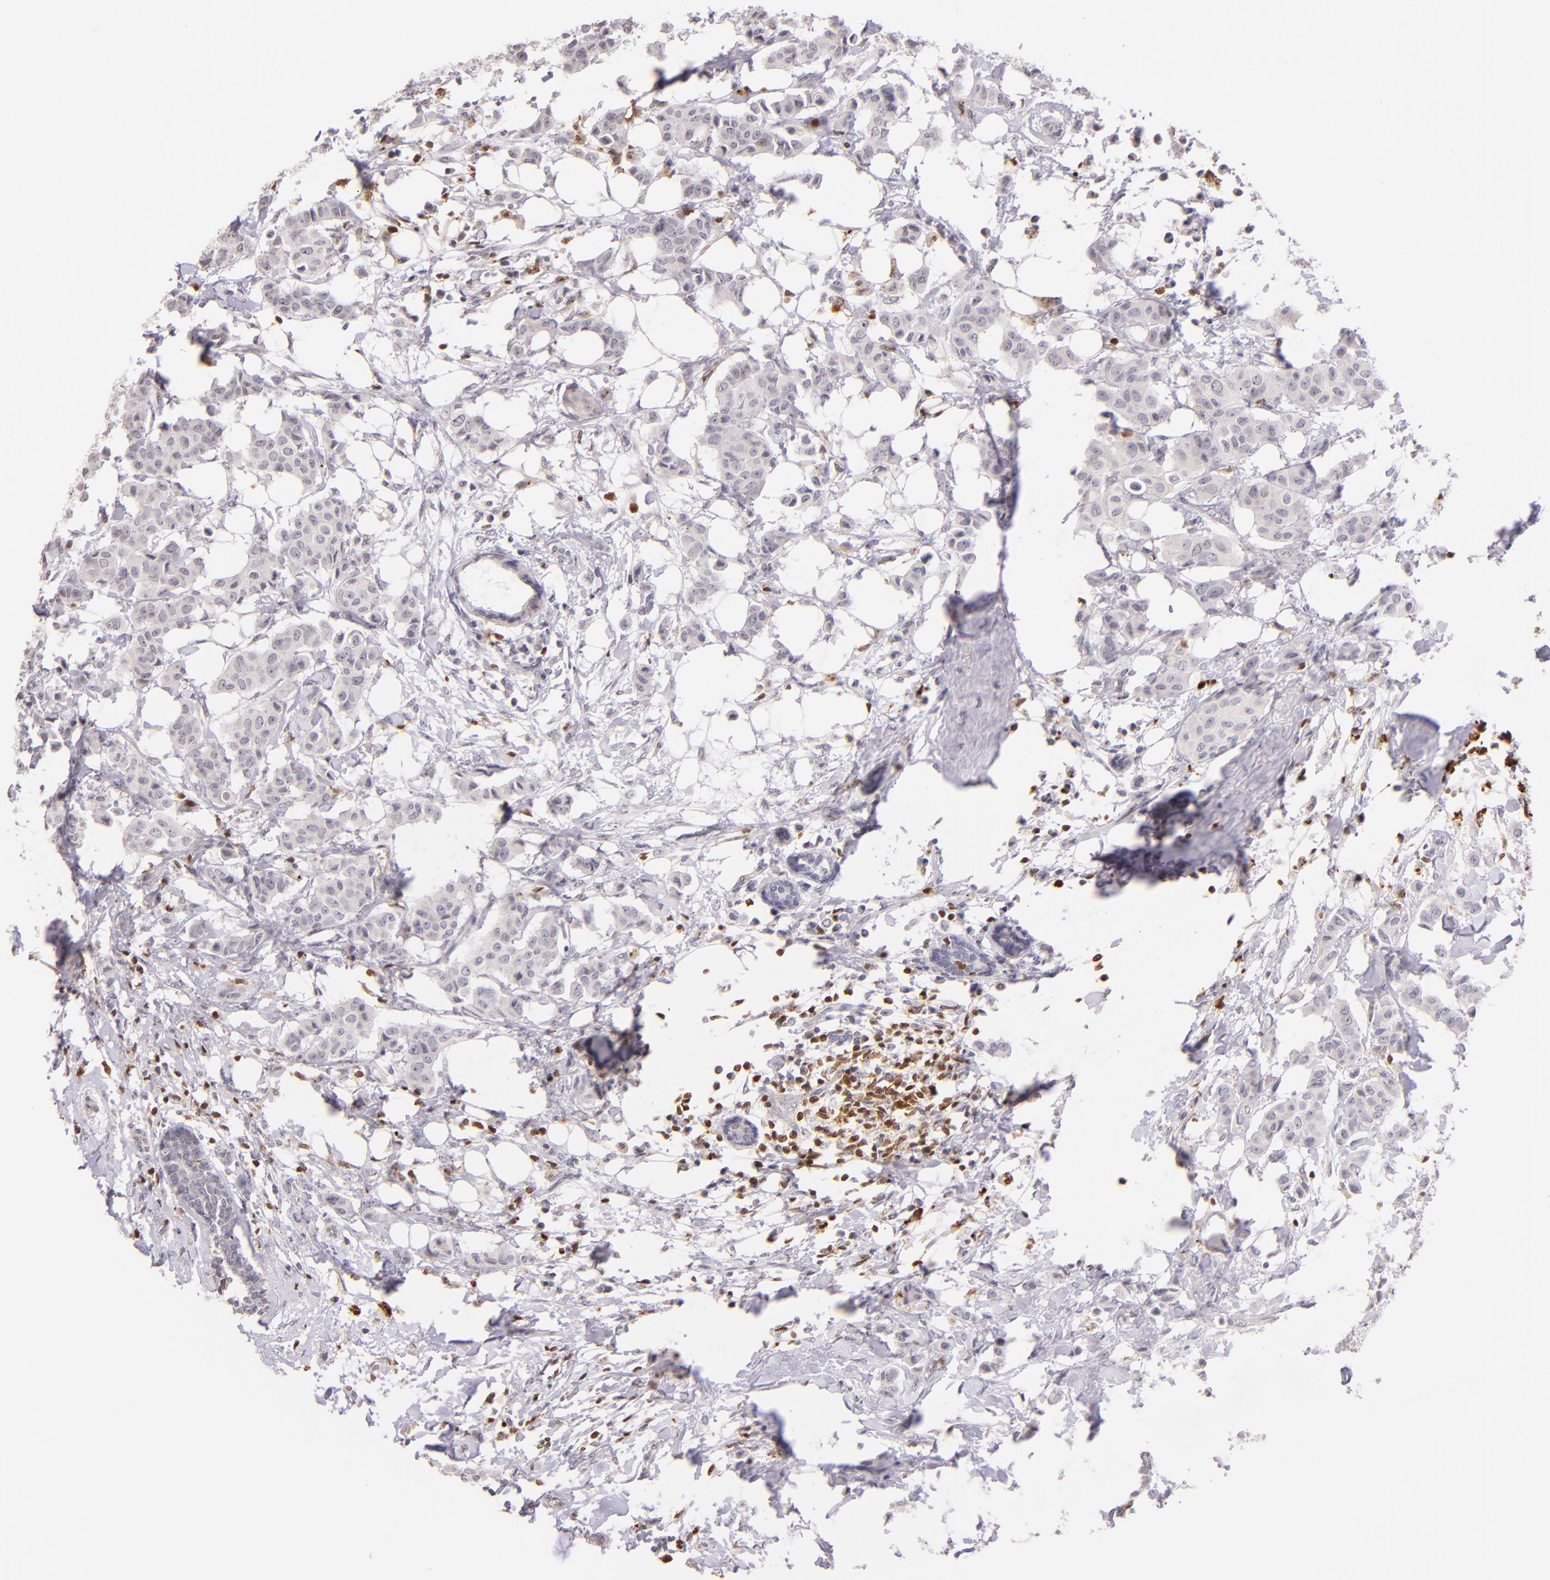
{"staining": {"intensity": "negative", "quantity": "none", "location": "none"}, "tissue": "breast cancer", "cell_type": "Tumor cells", "image_type": "cancer", "snomed": [{"axis": "morphology", "description": "Duct carcinoma"}, {"axis": "topography", "description": "Breast"}], "caption": "Photomicrograph shows no protein expression in tumor cells of breast infiltrating ductal carcinoma tissue.", "gene": "ZAP70", "patient": {"sex": "female", "age": 40}}